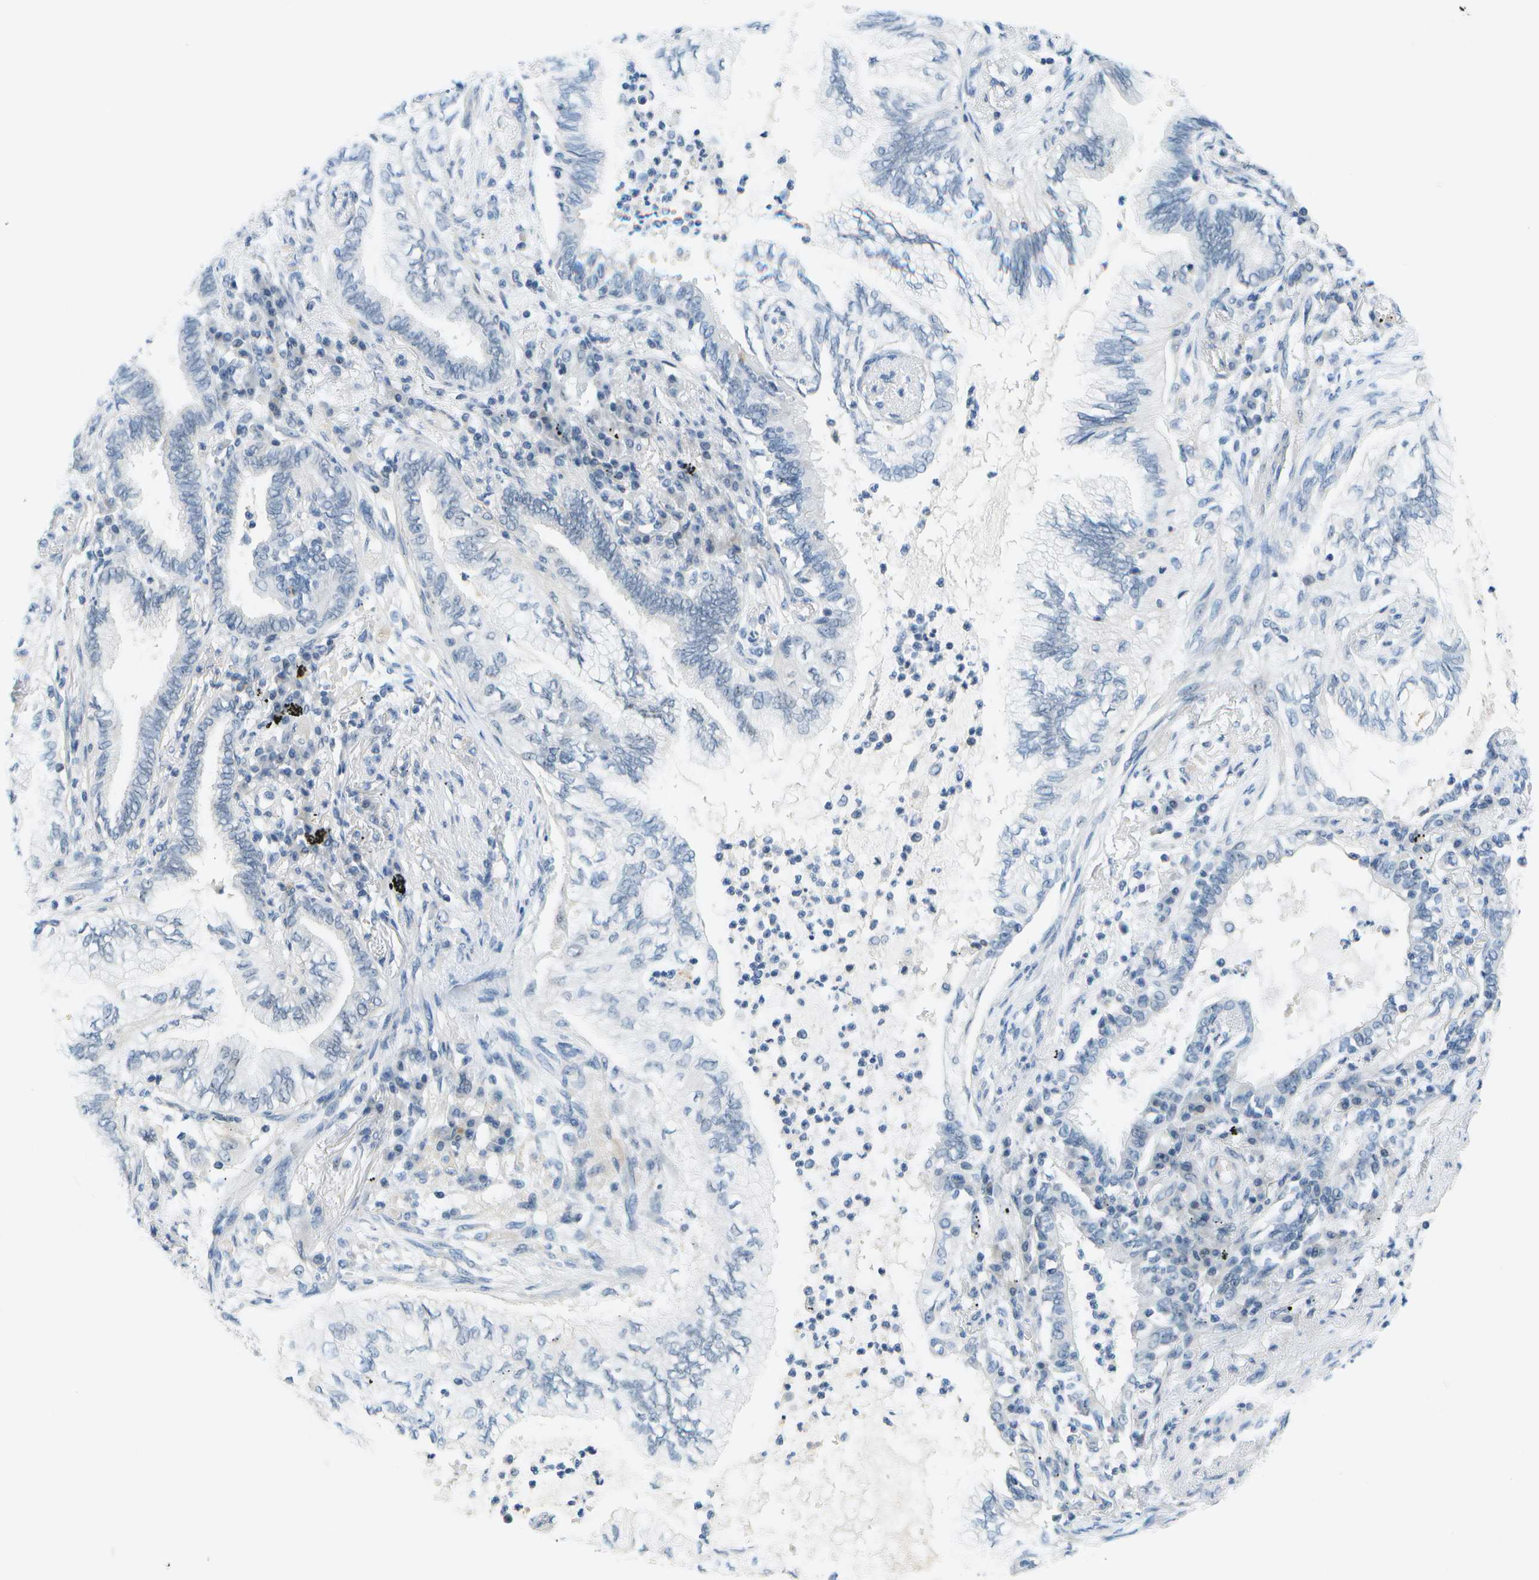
{"staining": {"intensity": "negative", "quantity": "none", "location": "none"}, "tissue": "lung cancer", "cell_type": "Tumor cells", "image_type": "cancer", "snomed": [{"axis": "morphology", "description": "Normal tissue, NOS"}, {"axis": "morphology", "description": "Adenocarcinoma, NOS"}, {"axis": "topography", "description": "Bronchus"}, {"axis": "topography", "description": "Lung"}], "caption": "The image reveals no staining of tumor cells in lung adenocarcinoma.", "gene": "PITHD1", "patient": {"sex": "female", "age": 70}}